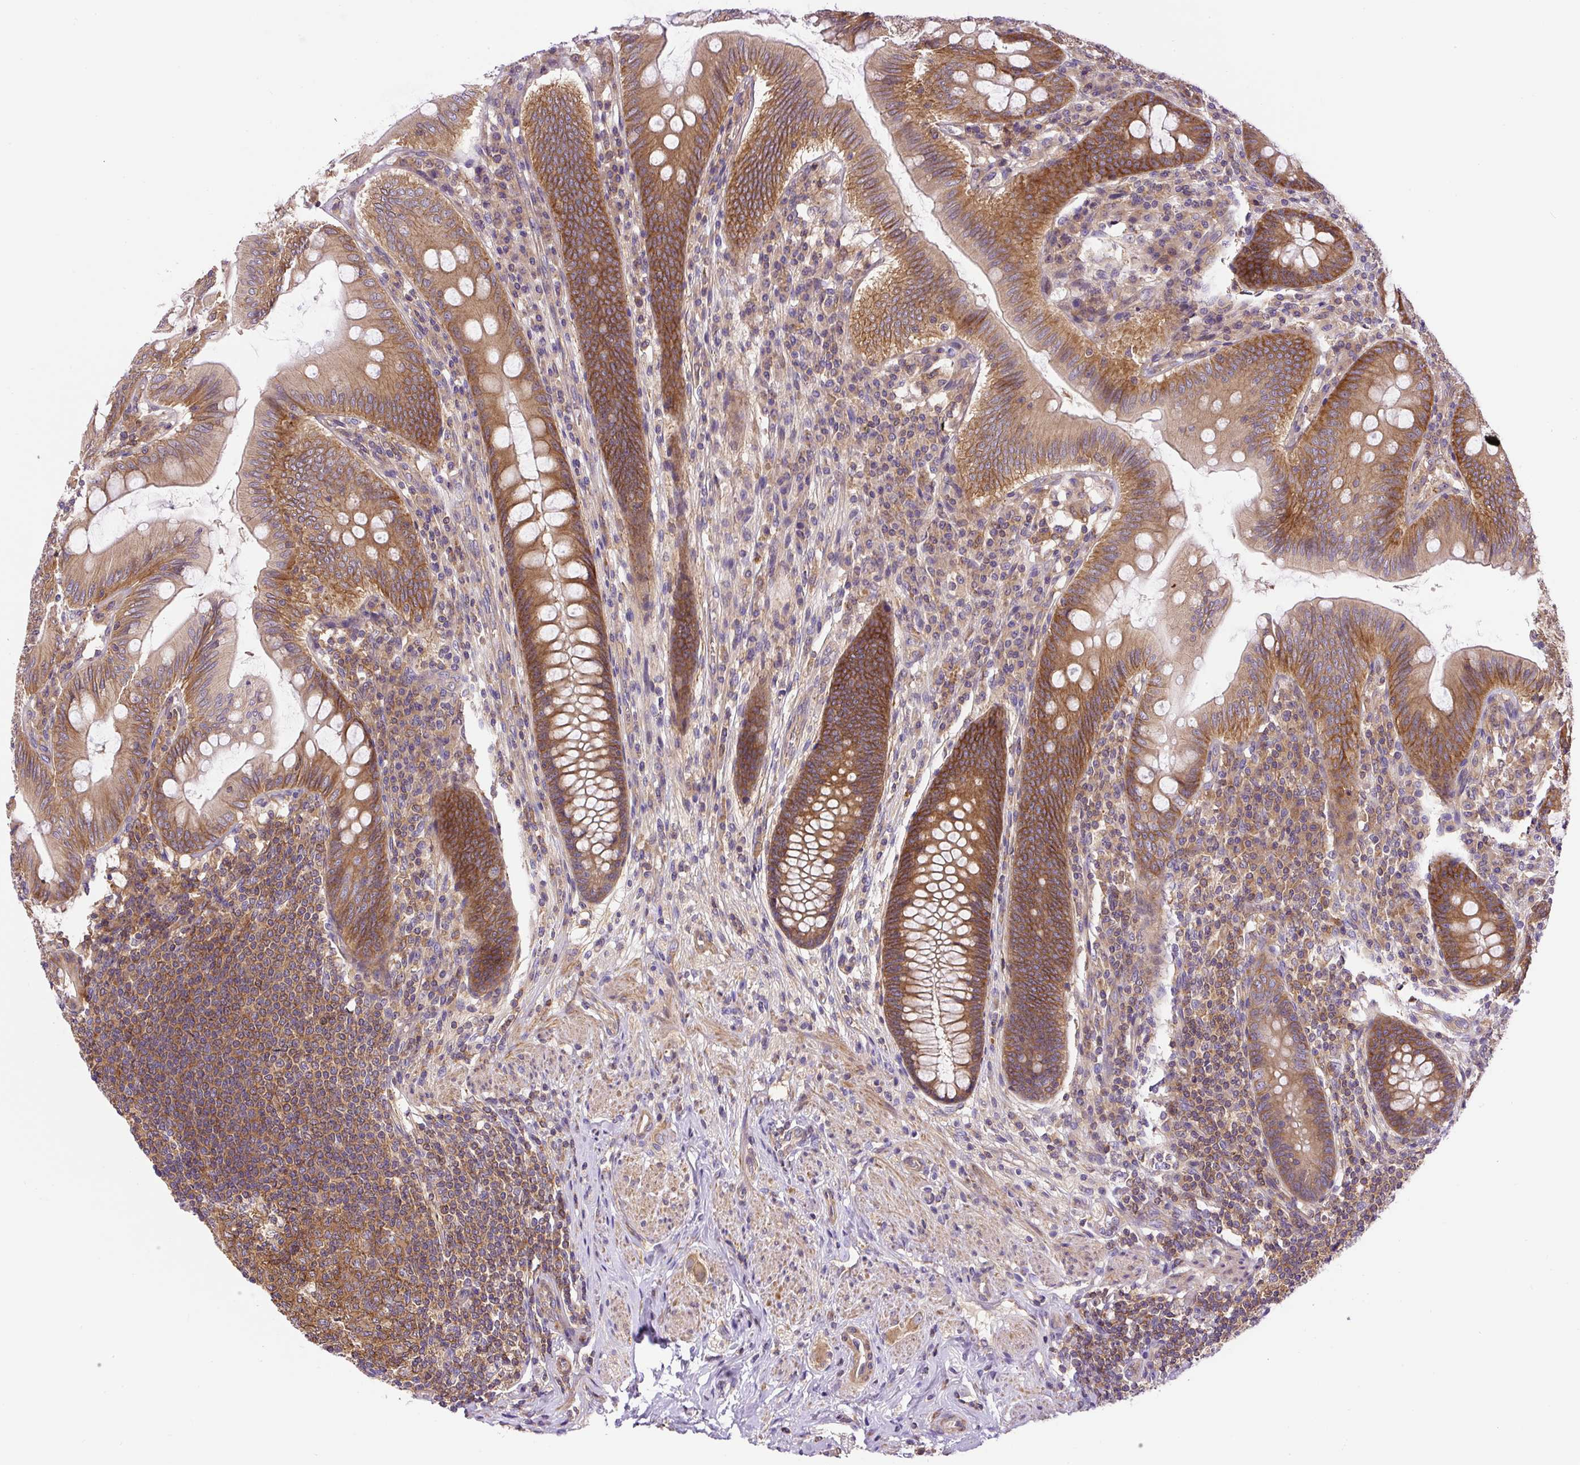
{"staining": {"intensity": "moderate", "quantity": ">75%", "location": "cytoplasmic/membranous"}, "tissue": "appendix", "cell_type": "Glandular cells", "image_type": "normal", "snomed": [{"axis": "morphology", "description": "Normal tissue, NOS"}, {"axis": "topography", "description": "Appendix"}], "caption": "Immunohistochemistry staining of unremarkable appendix, which reveals medium levels of moderate cytoplasmic/membranous expression in approximately >75% of glandular cells indicating moderate cytoplasmic/membranous protein expression. The staining was performed using DAB (brown) for protein detection and nuclei were counterstained in hematoxylin (blue).", "gene": "CCDC28A", "patient": {"sex": "male", "age": 71}}